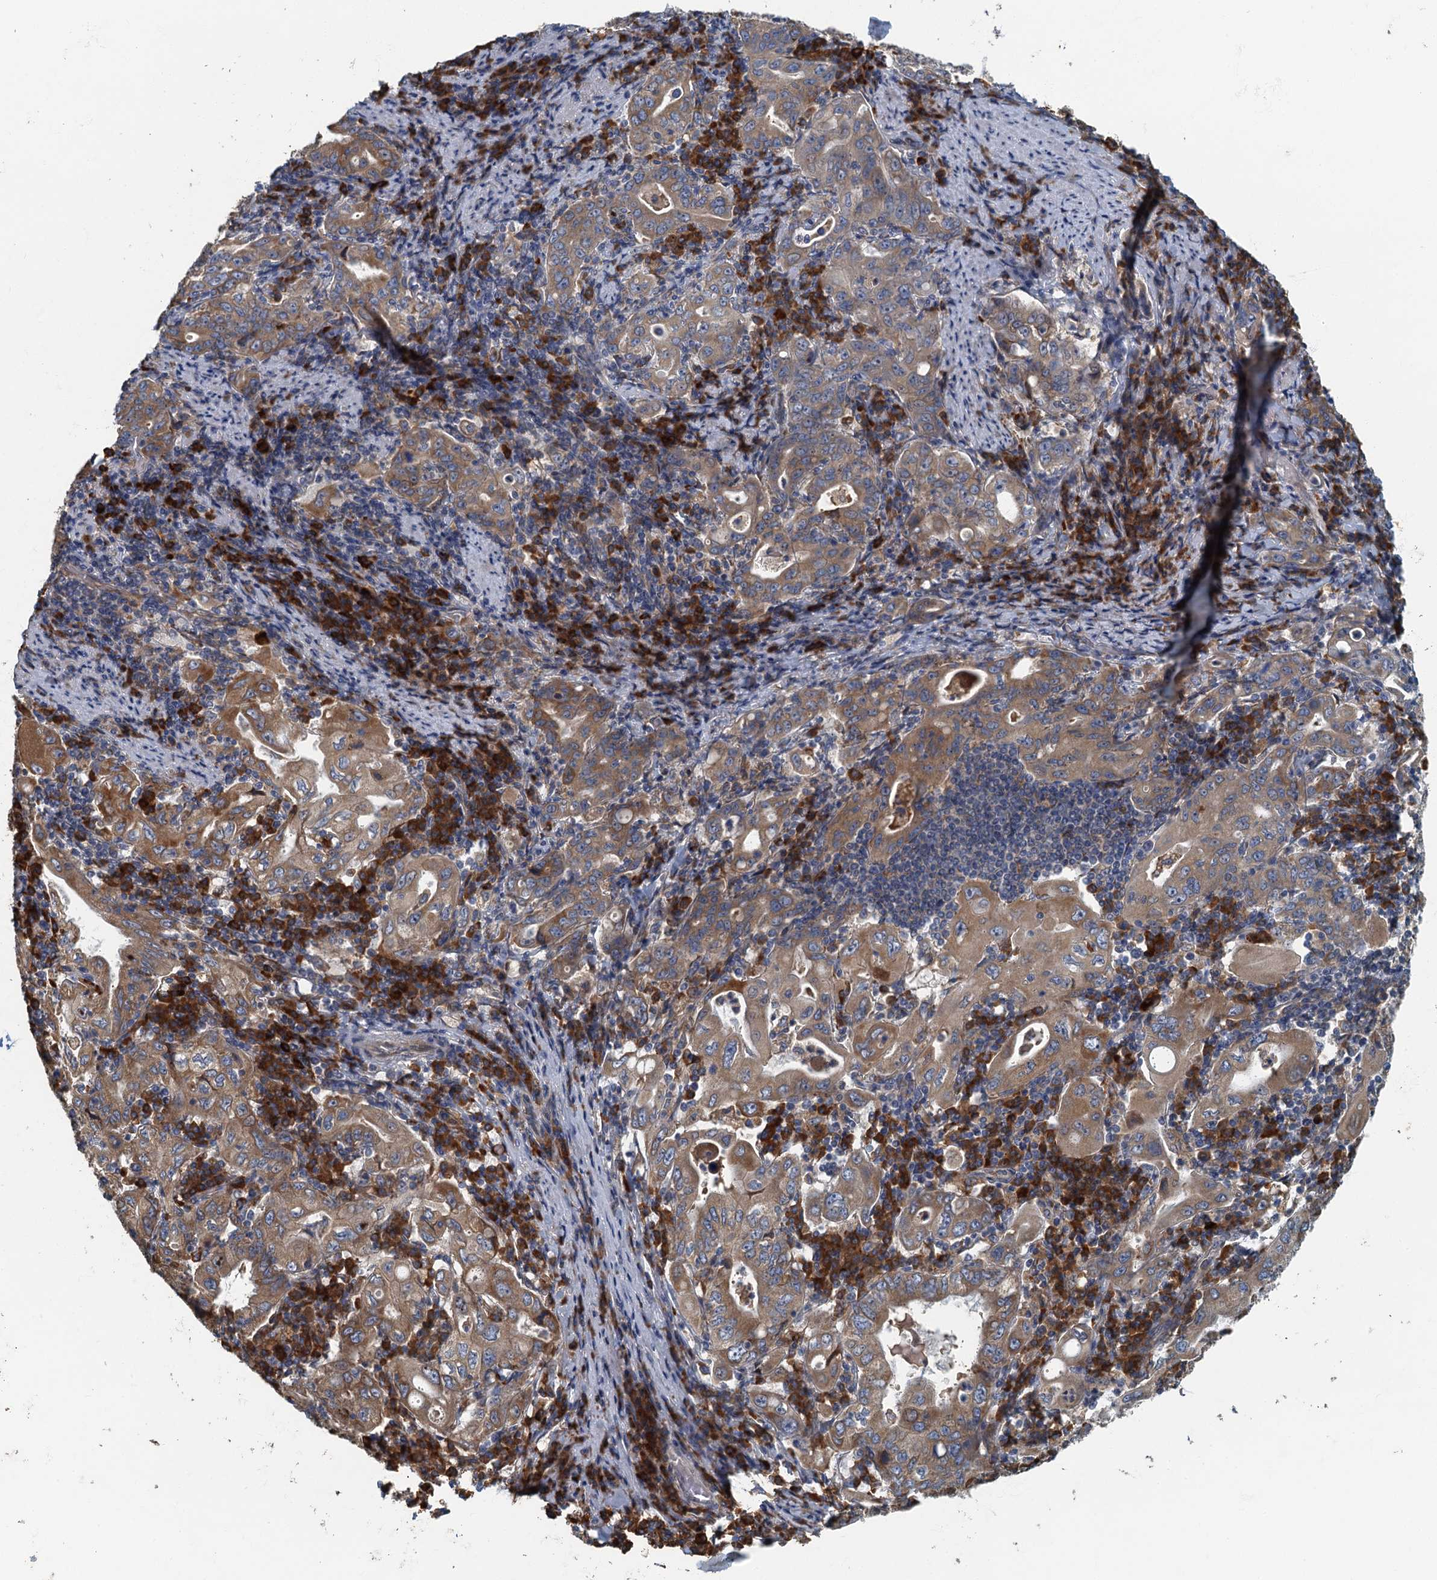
{"staining": {"intensity": "moderate", "quantity": ">75%", "location": "cytoplasmic/membranous"}, "tissue": "stomach cancer", "cell_type": "Tumor cells", "image_type": "cancer", "snomed": [{"axis": "morphology", "description": "Normal tissue, NOS"}, {"axis": "morphology", "description": "Adenocarcinoma, NOS"}, {"axis": "topography", "description": "Esophagus"}, {"axis": "topography", "description": "Stomach, upper"}, {"axis": "topography", "description": "Peripheral nerve tissue"}], "caption": "Protein expression analysis of human stomach adenocarcinoma reveals moderate cytoplasmic/membranous expression in approximately >75% of tumor cells.", "gene": "SPDYC", "patient": {"sex": "male", "age": 62}}